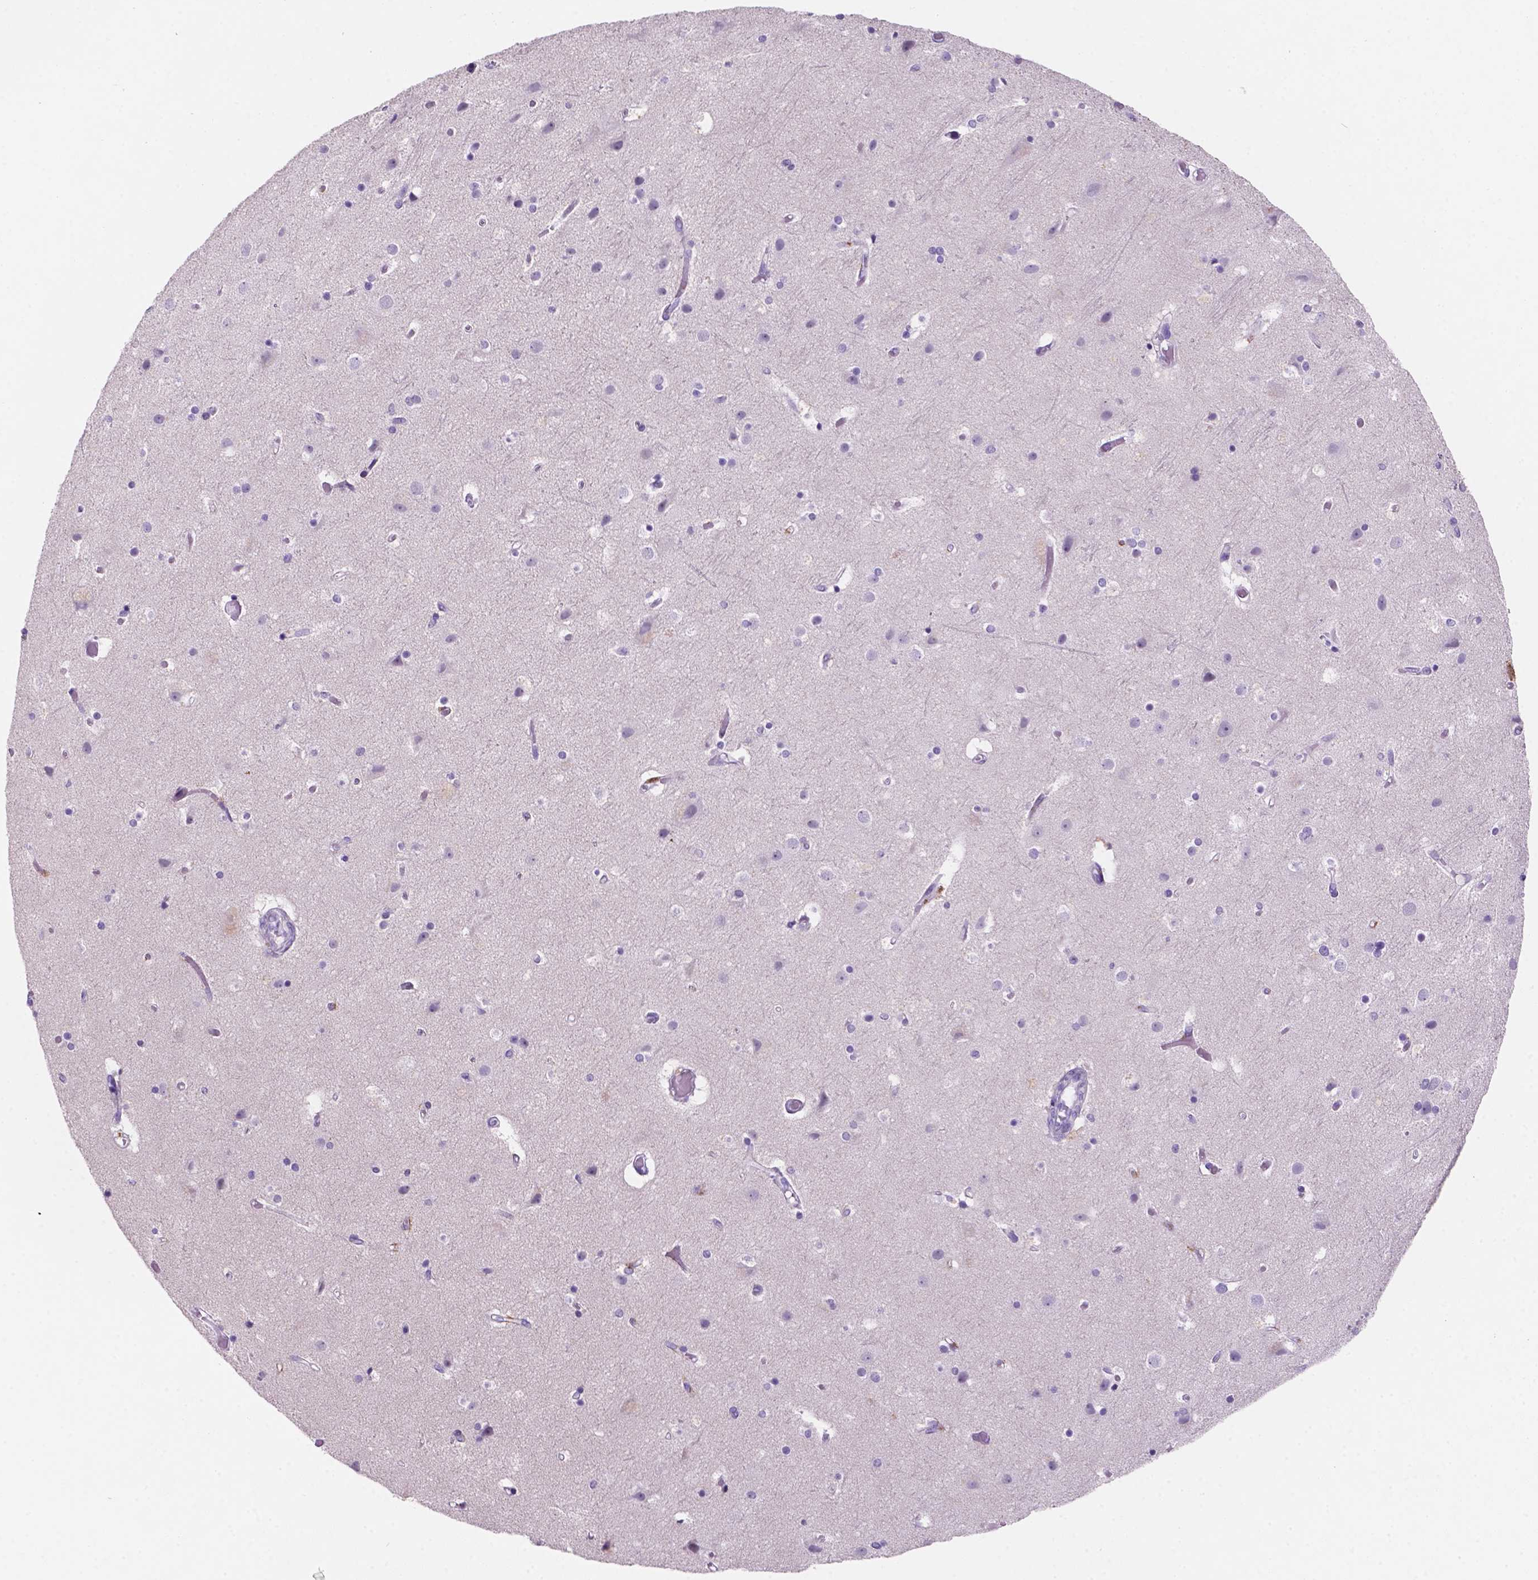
{"staining": {"intensity": "negative", "quantity": "none", "location": "none"}, "tissue": "cerebral cortex", "cell_type": "Endothelial cells", "image_type": "normal", "snomed": [{"axis": "morphology", "description": "Normal tissue, NOS"}, {"axis": "topography", "description": "Cerebral cortex"}], "caption": "Immunohistochemistry (IHC) of unremarkable human cerebral cortex shows no staining in endothelial cells.", "gene": "EBLN2", "patient": {"sex": "female", "age": 52}}